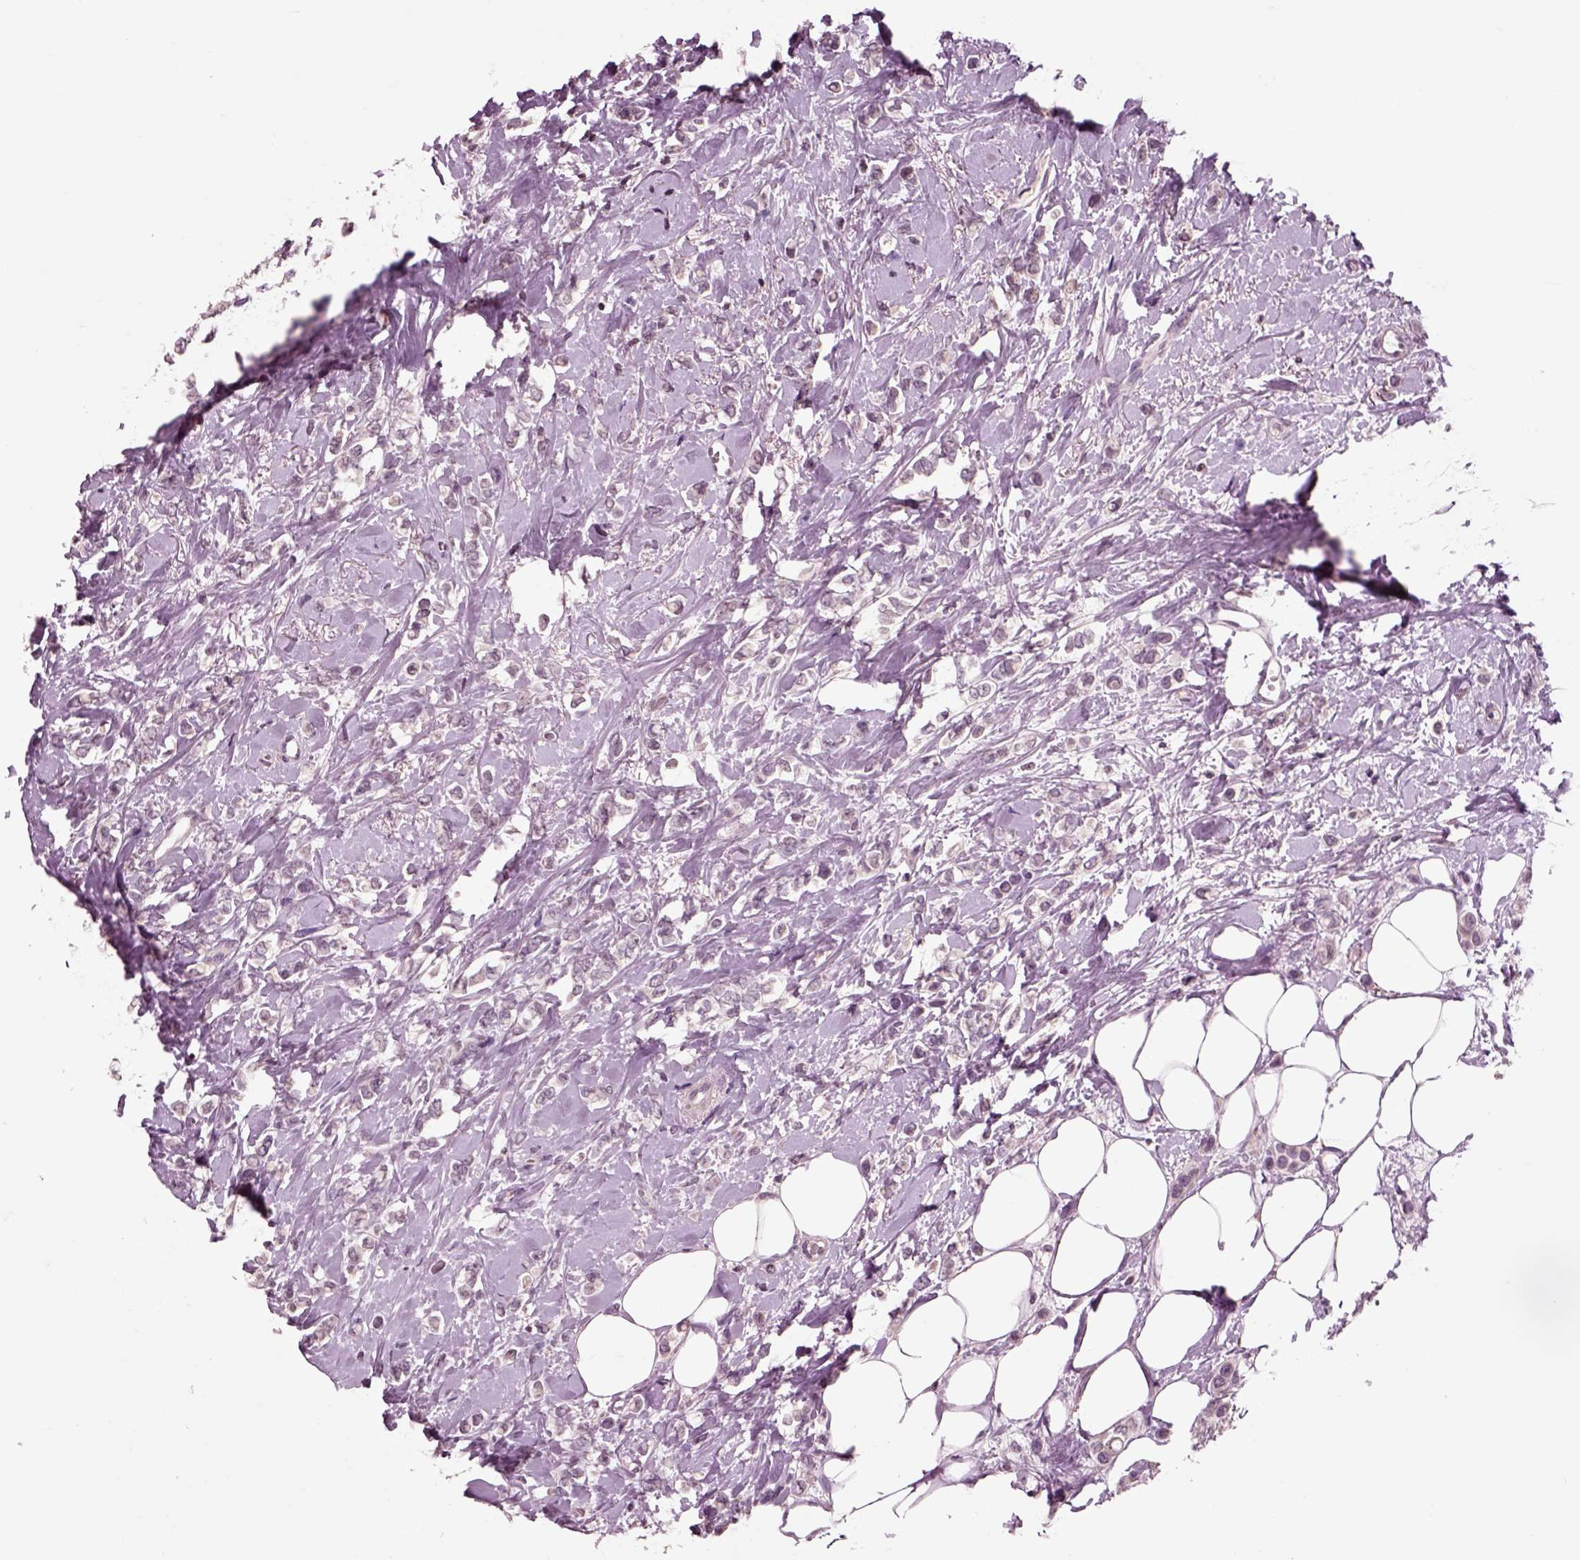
{"staining": {"intensity": "negative", "quantity": "none", "location": "none"}, "tissue": "breast cancer", "cell_type": "Tumor cells", "image_type": "cancer", "snomed": [{"axis": "morphology", "description": "Lobular carcinoma"}, {"axis": "topography", "description": "Breast"}], "caption": "The immunohistochemistry (IHC) micrograph has no significant positivity in tumor cells of breast cancer tissue.", "gene": "CHGB", "patient": {"sex": "female", "age": 66}}